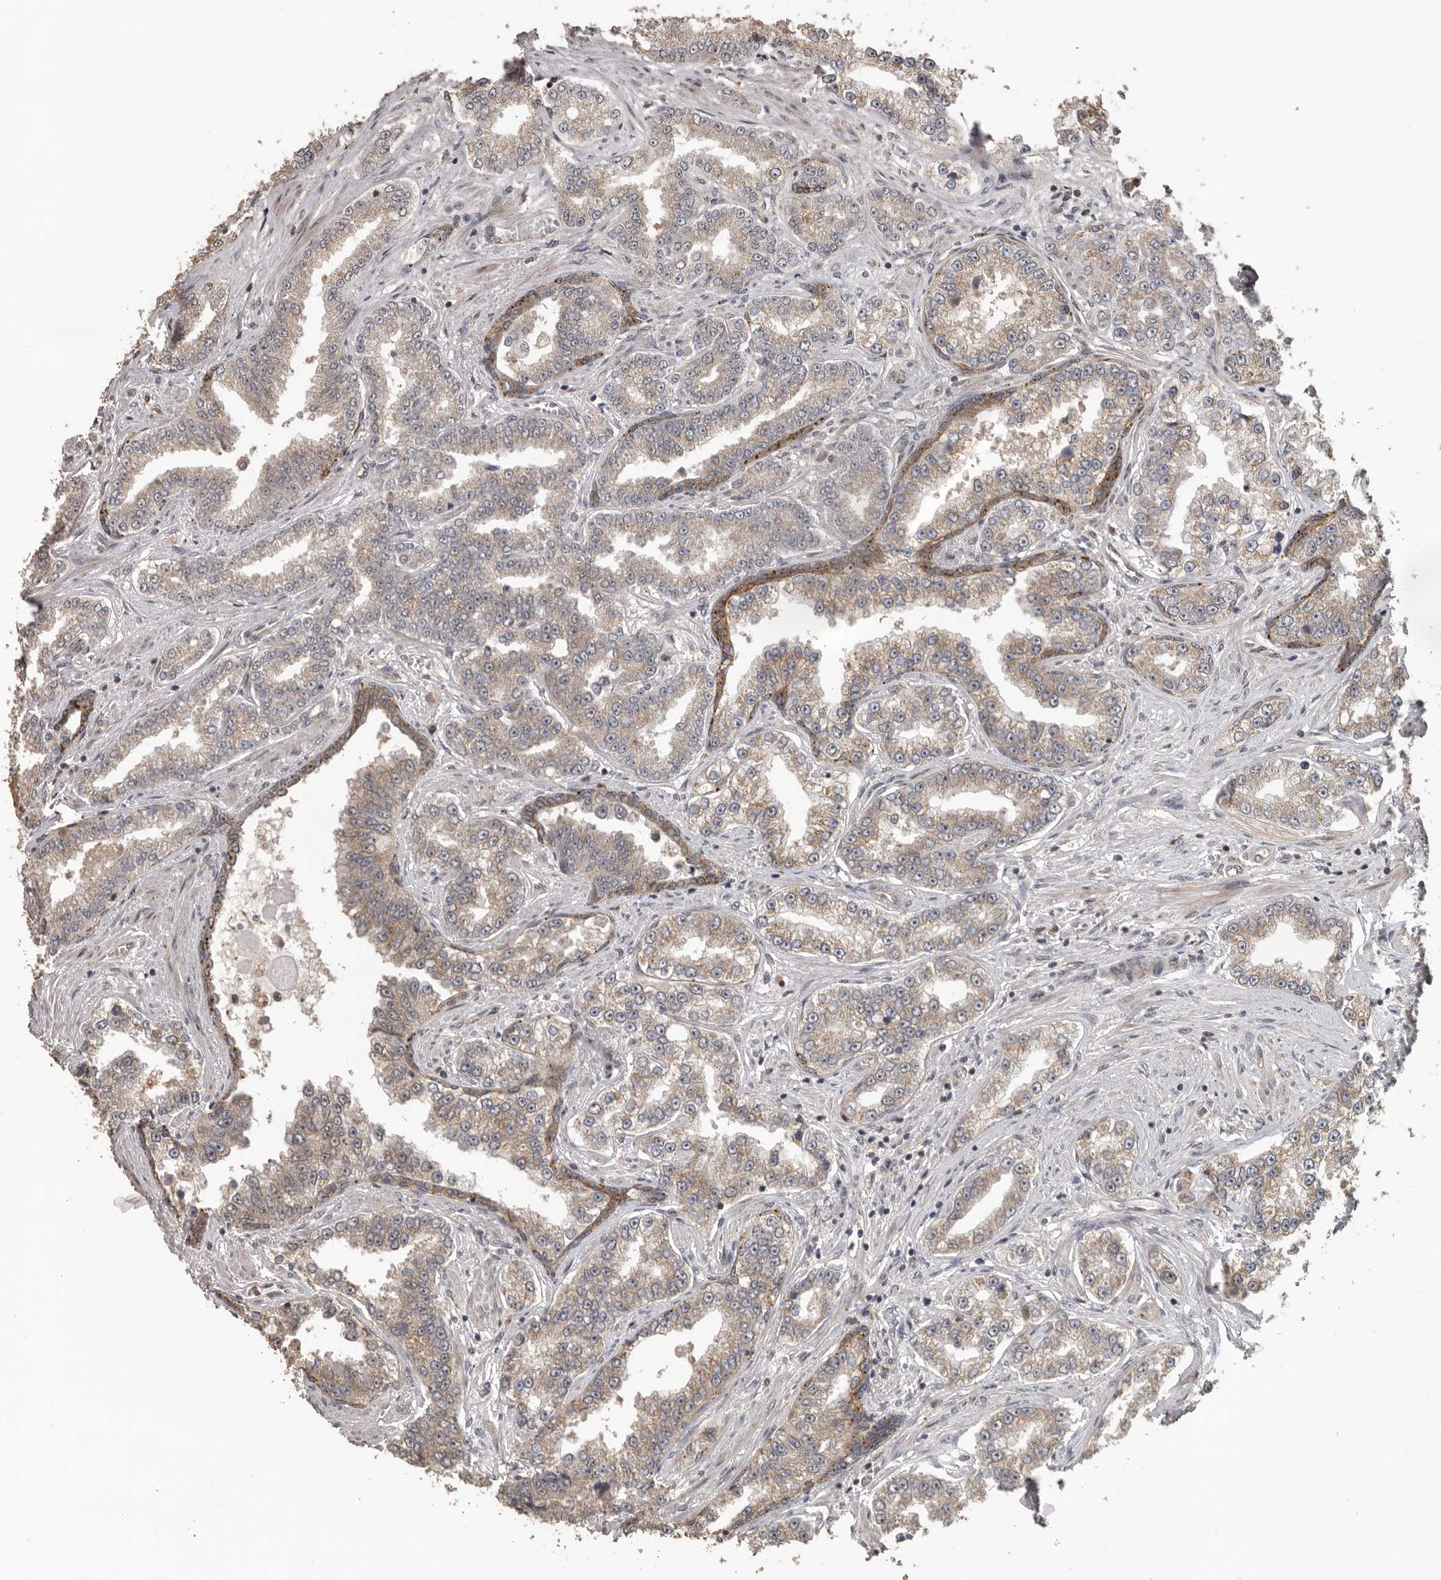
{"staining": {"intensity": "weak", "quantity": "25%-75%", "location": "cytoplasmic/membranous"}, "tissue": "prostate cancer", "cell_type": "Tumor cells", "image_type": "cancer", "snomed": [{"axis": "morphology", "description": "Normal tissue, NOS"}, {"axis": "morphology", "description": "Adenocarcinoma, High grade"}, {"axis": "topography", "description": "Prostate"}], "caption": "Immunohistochemical staining of human prostate high-grade adenocarcinoma demonstrates low levels of weak cytoplasmic/membranous positivity in approximately 25%-75% of tumor cells.", "gene": "CEP350", "patient": {"sex": "male", "age": 83}}